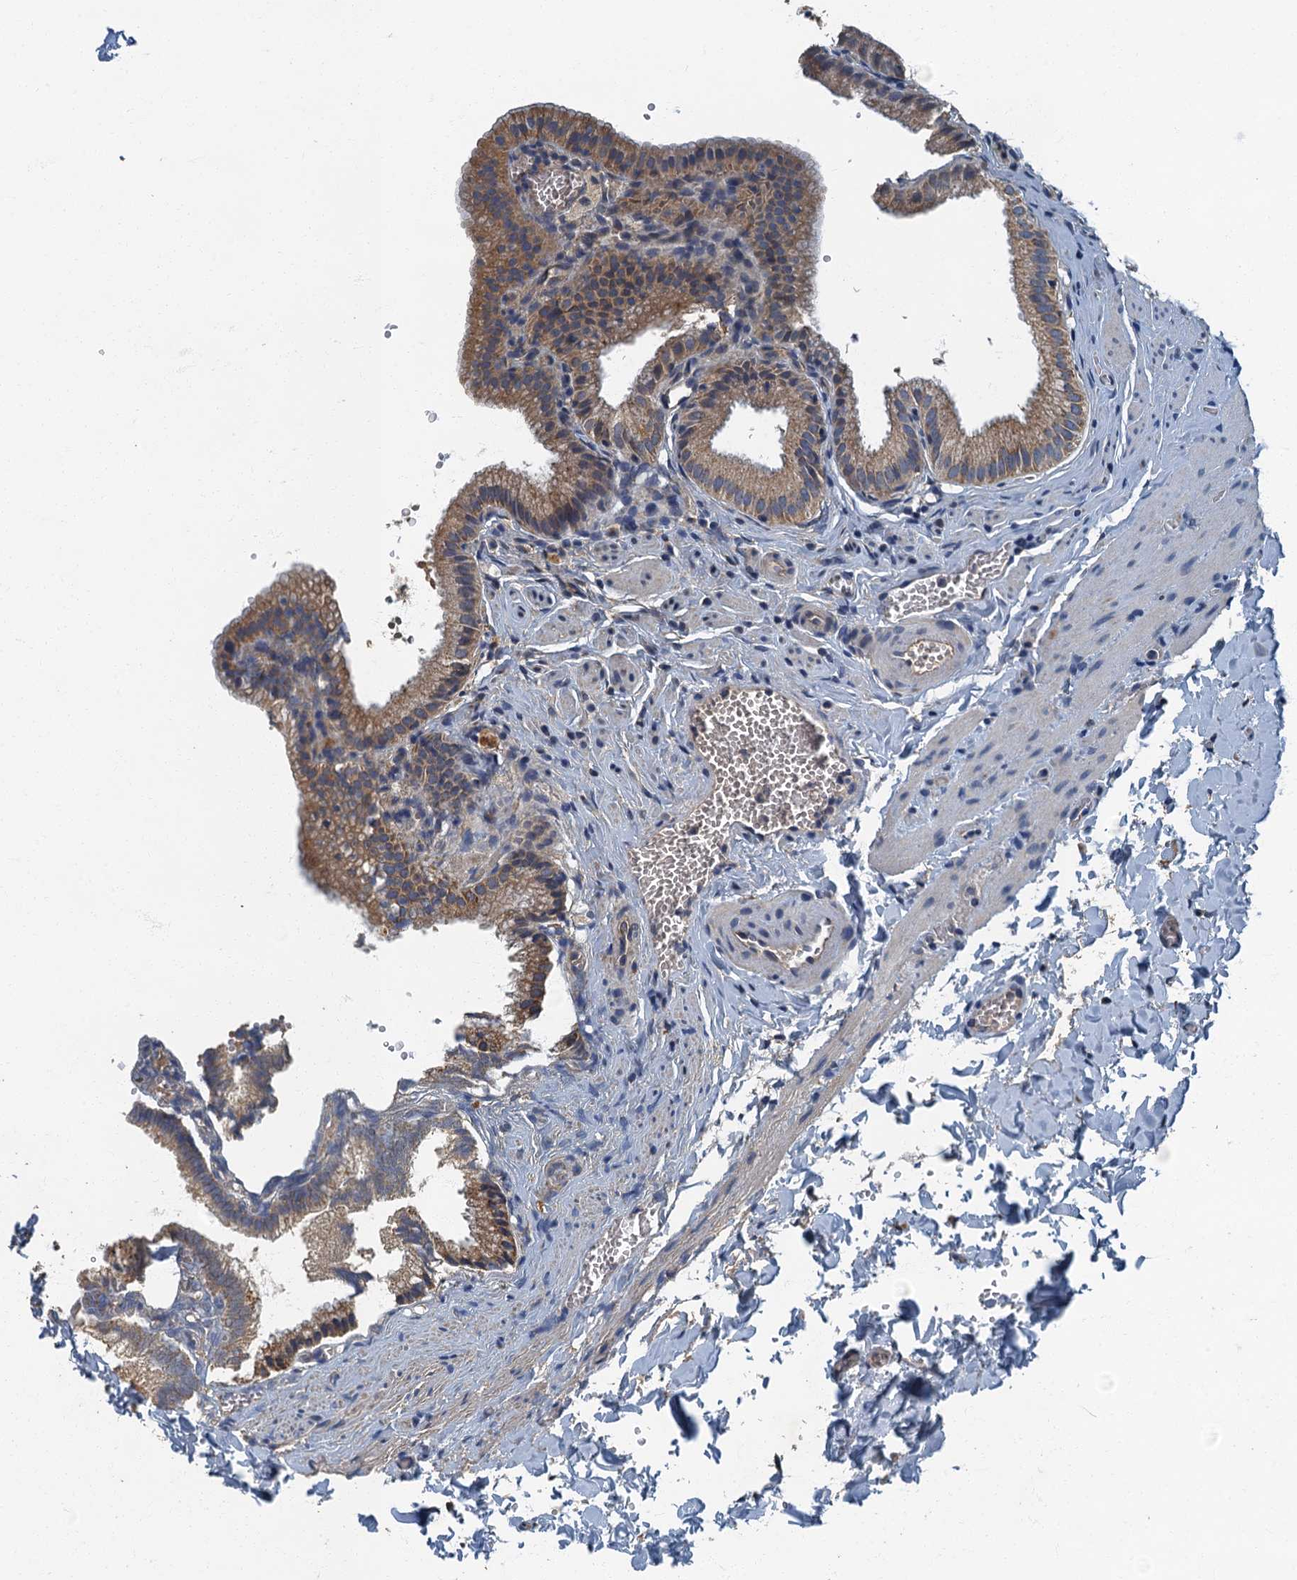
{"staining": {"intensity": "moderate", "quantity": ">75%", "location": "cytoplasmic/membranous"}, "tissue": "gallbladder", "cell_type": "Glandular cells", "image_type": "normal", "snomed": [{"axis": "morphology", "description": "Normal tissue, NOS"}, {"axis": "topography", "description": "Gallbladder"}], "caption": "A brown stain highlights moderate cytoplasmic/membranous positivity of a protein in glandular cells of normal human gallbladder. (DAB IHC with brightfield microscopy, high magnification).", "gene": "DDX49", "patient": {"sex": "male", "age": 38}}